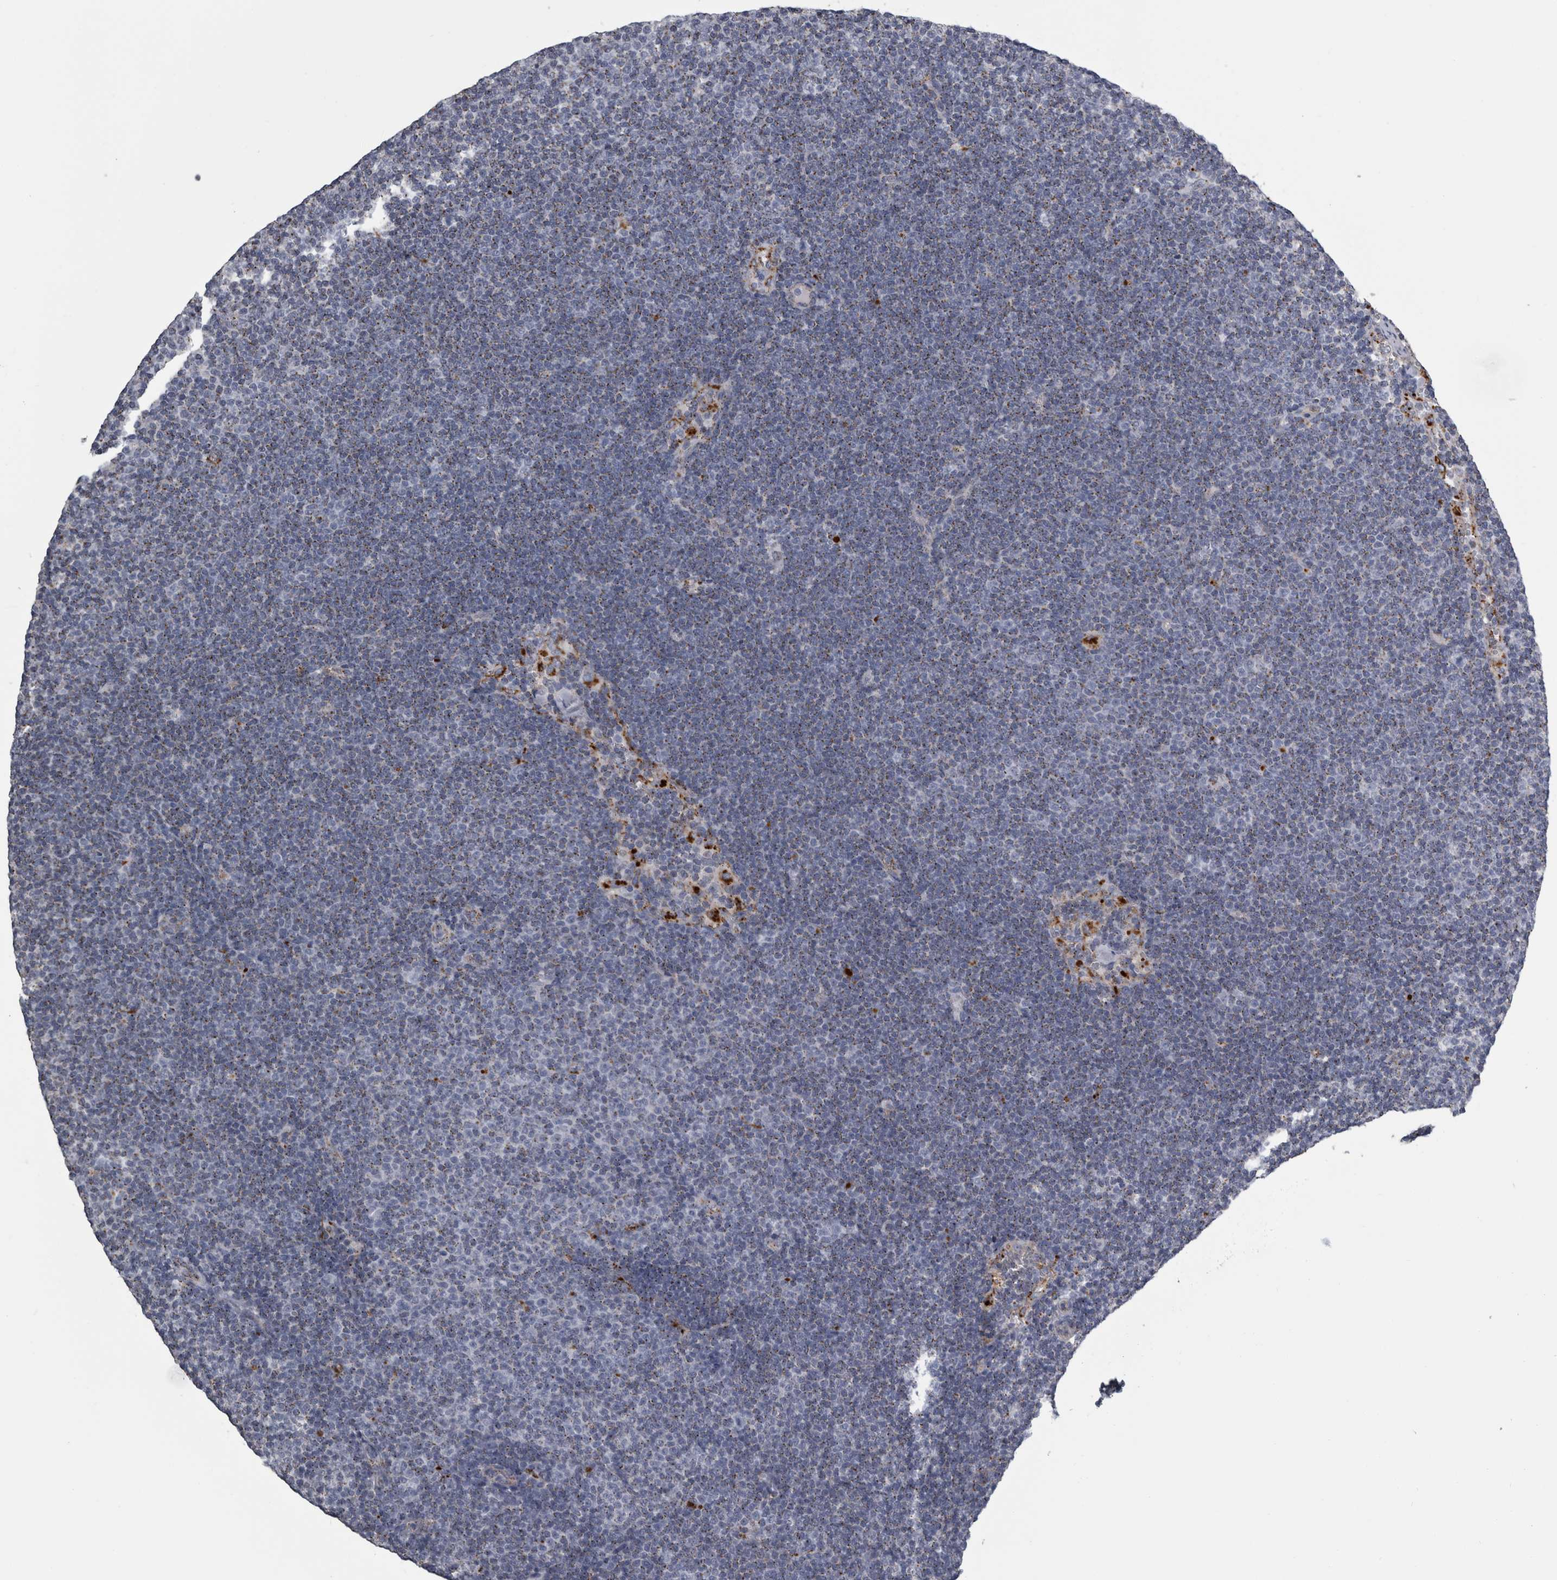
{"staining": {"intensity": "weak", "quantity": "<25%", "location": "cytoplasmic/membranous"}, "tissue": "lymphoma", "cell_type": "Tumor cells", "image_type": "cancer", "snomed": [{"axis": "morphology", "description": "Malignant lymphoma, non-Hodgkin's type, Low grade"}, {"axis": "topography", "description": "Lymph node"}], "caption": "This is an immunohistochemistry (IHC) photomicrograph of low-grade malignant lymphoma, non-Hodgkin's type. There is no staining in tumor cells.", "gene": "DPP7", "patient": {"sex": "female", "age": 53}}